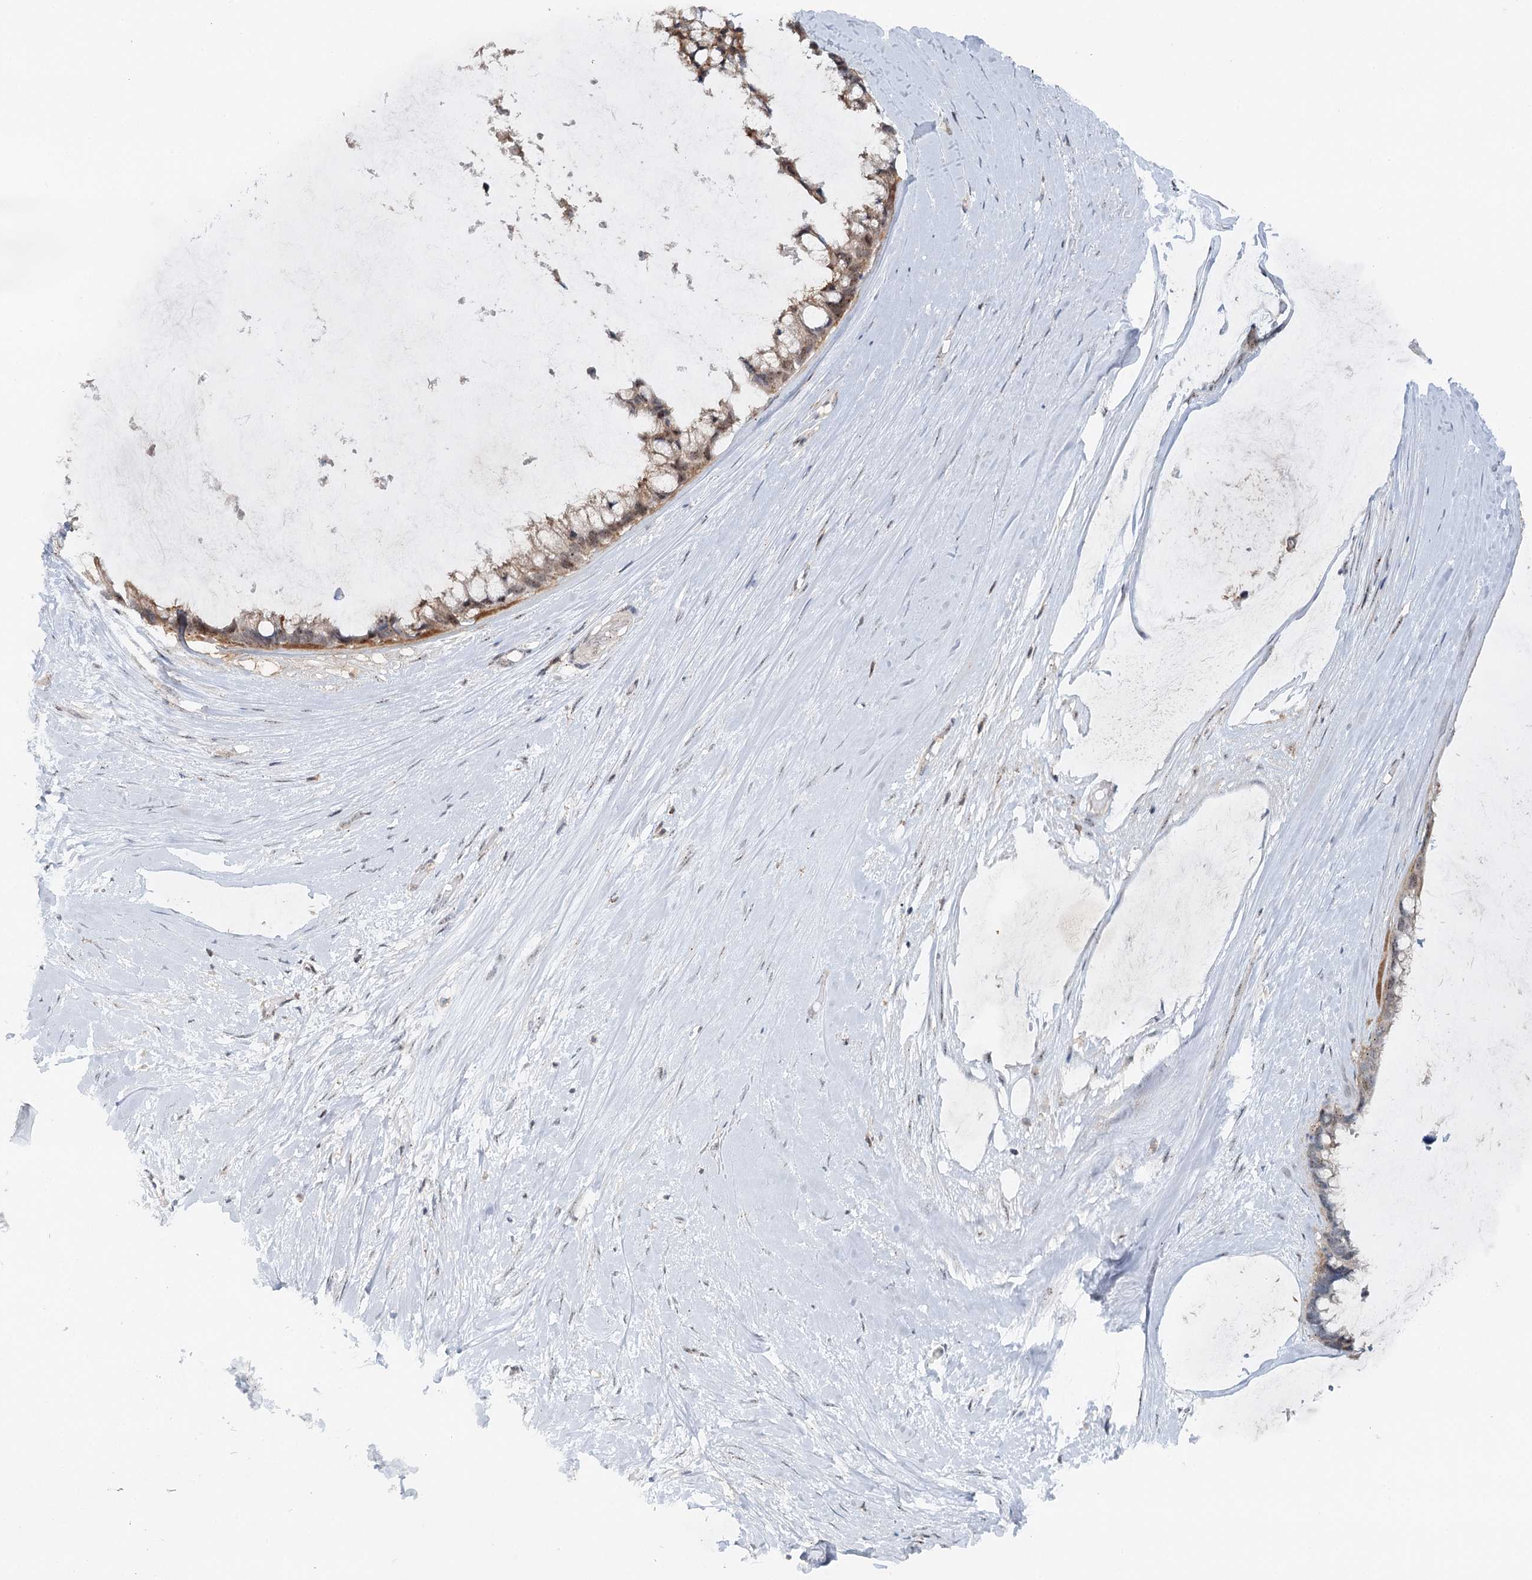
{"staining": {"intensity": "weak", "quantity": "25%-75%", "location": "cytoplasmic/membranous,nuclear"}, "tissue": "ovarian cancer", "cell_type": "Tumor cells", "image_type": "cancer", "snomed": [{"axis": "morphology", "description": "Cystadenocarcinoma, mucinous, NOS"}, {"axis": "topography", "description": "Ovary"}], "caption": "This is an image of immunohistochemistry staining of mucinous cystadenocarcinoma (ovarian), which shows weak positivity in the cytoplasmic/membranous and nuclear of tumor cells.", "gene": "CDC42SE2", "patient": {"sex": "female", "age": 39}}